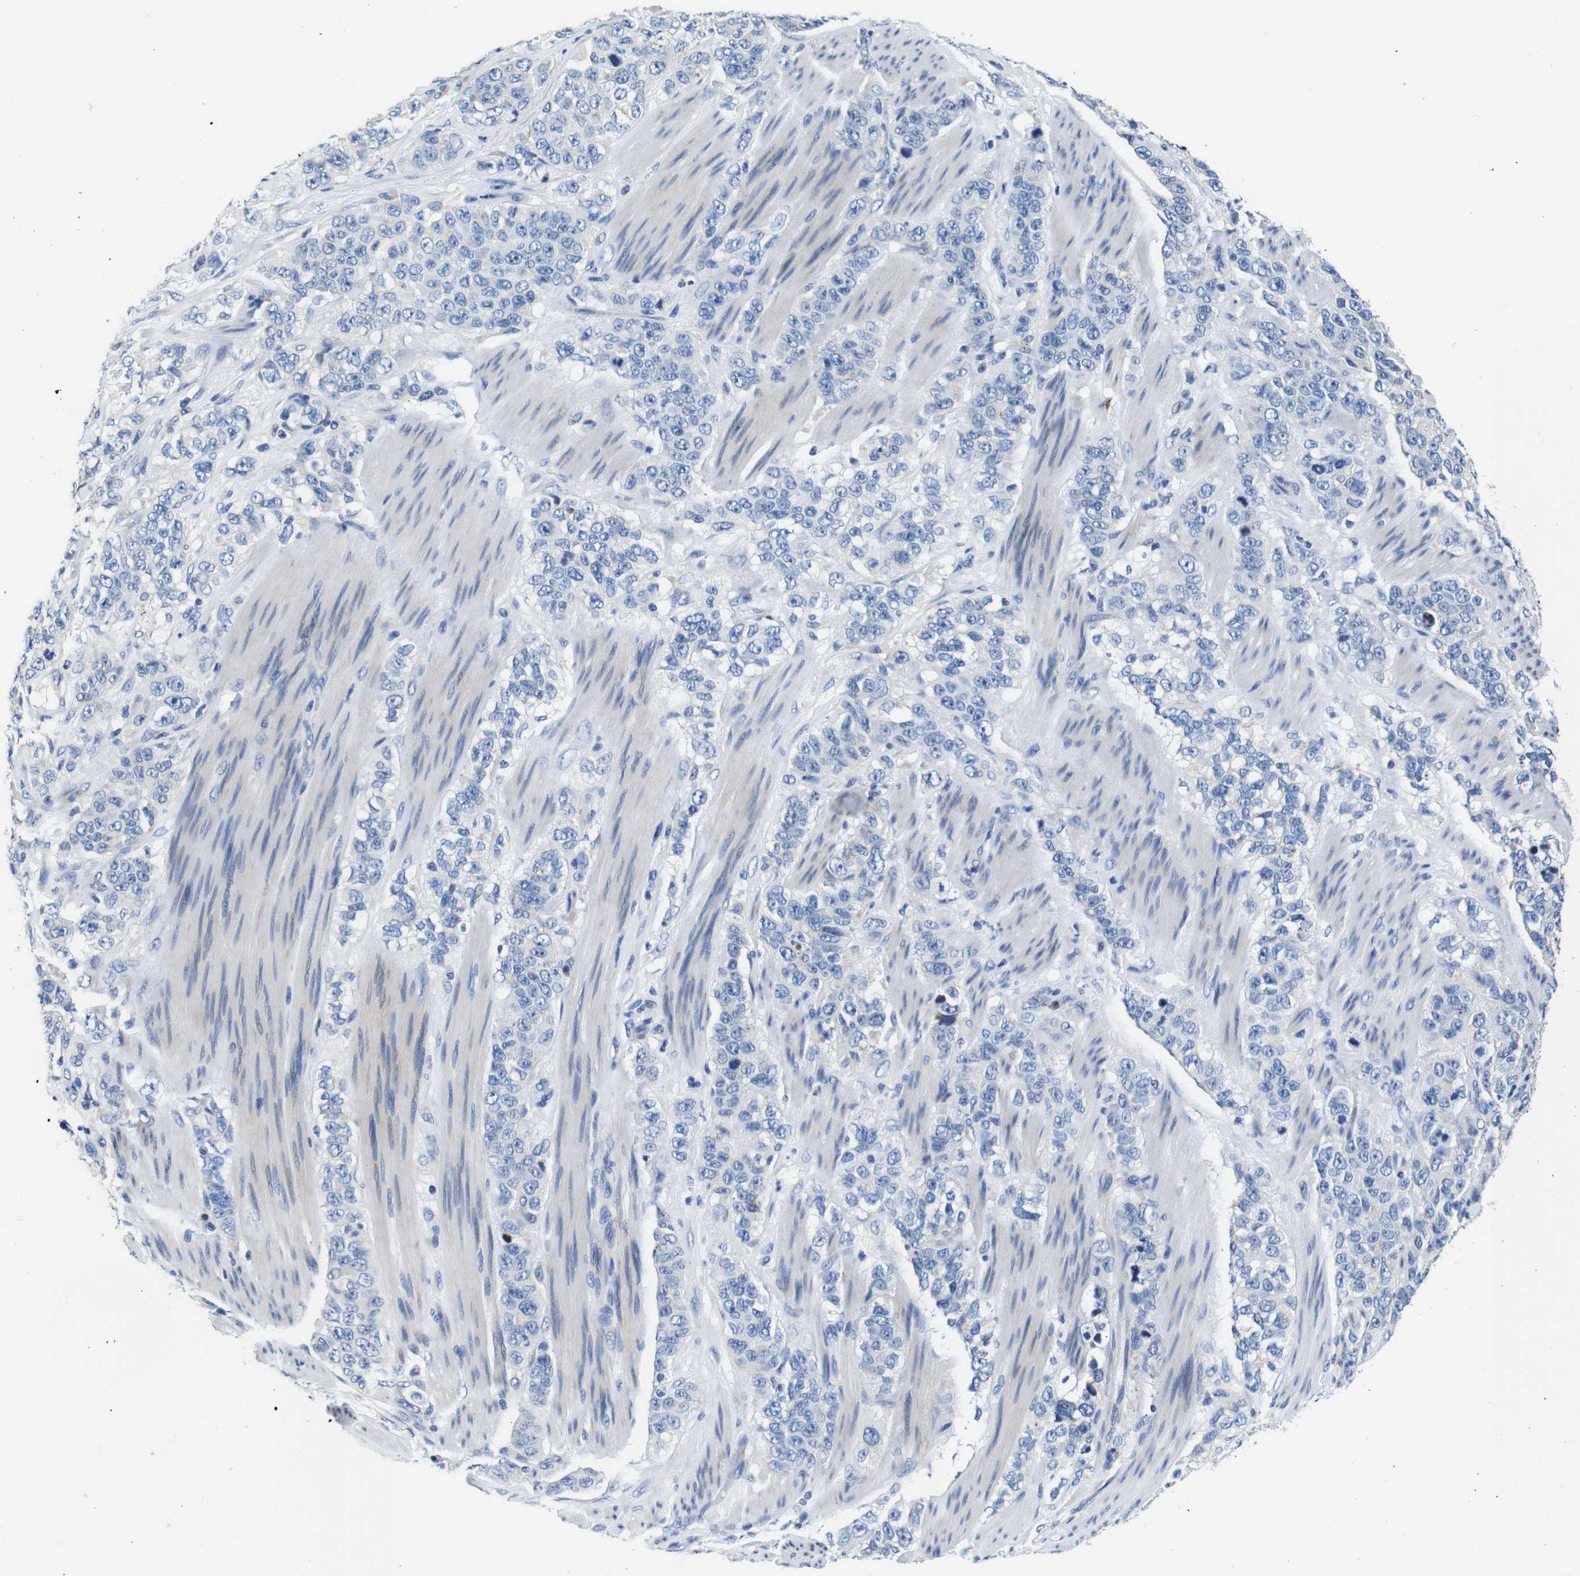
{"staining": {"intensity": "negative", "quantity": "none", "location": "none"}, "tissue": "stomach cancer", "cell_type": "Tumor cells", "image_type": "cancer", "snomed": [{"axis": "morphology", "description": "Adenocarcinoma, NOS"}, {"axis": "topography", "description": "Stomach"}], "caption": "Stomach cancer (adenocarcinoma) stained for a protein using immunohistochemistry displays no staining tumor cells.", "gene": "SNX19", "patient": {"sex": "male", "age": 48}}